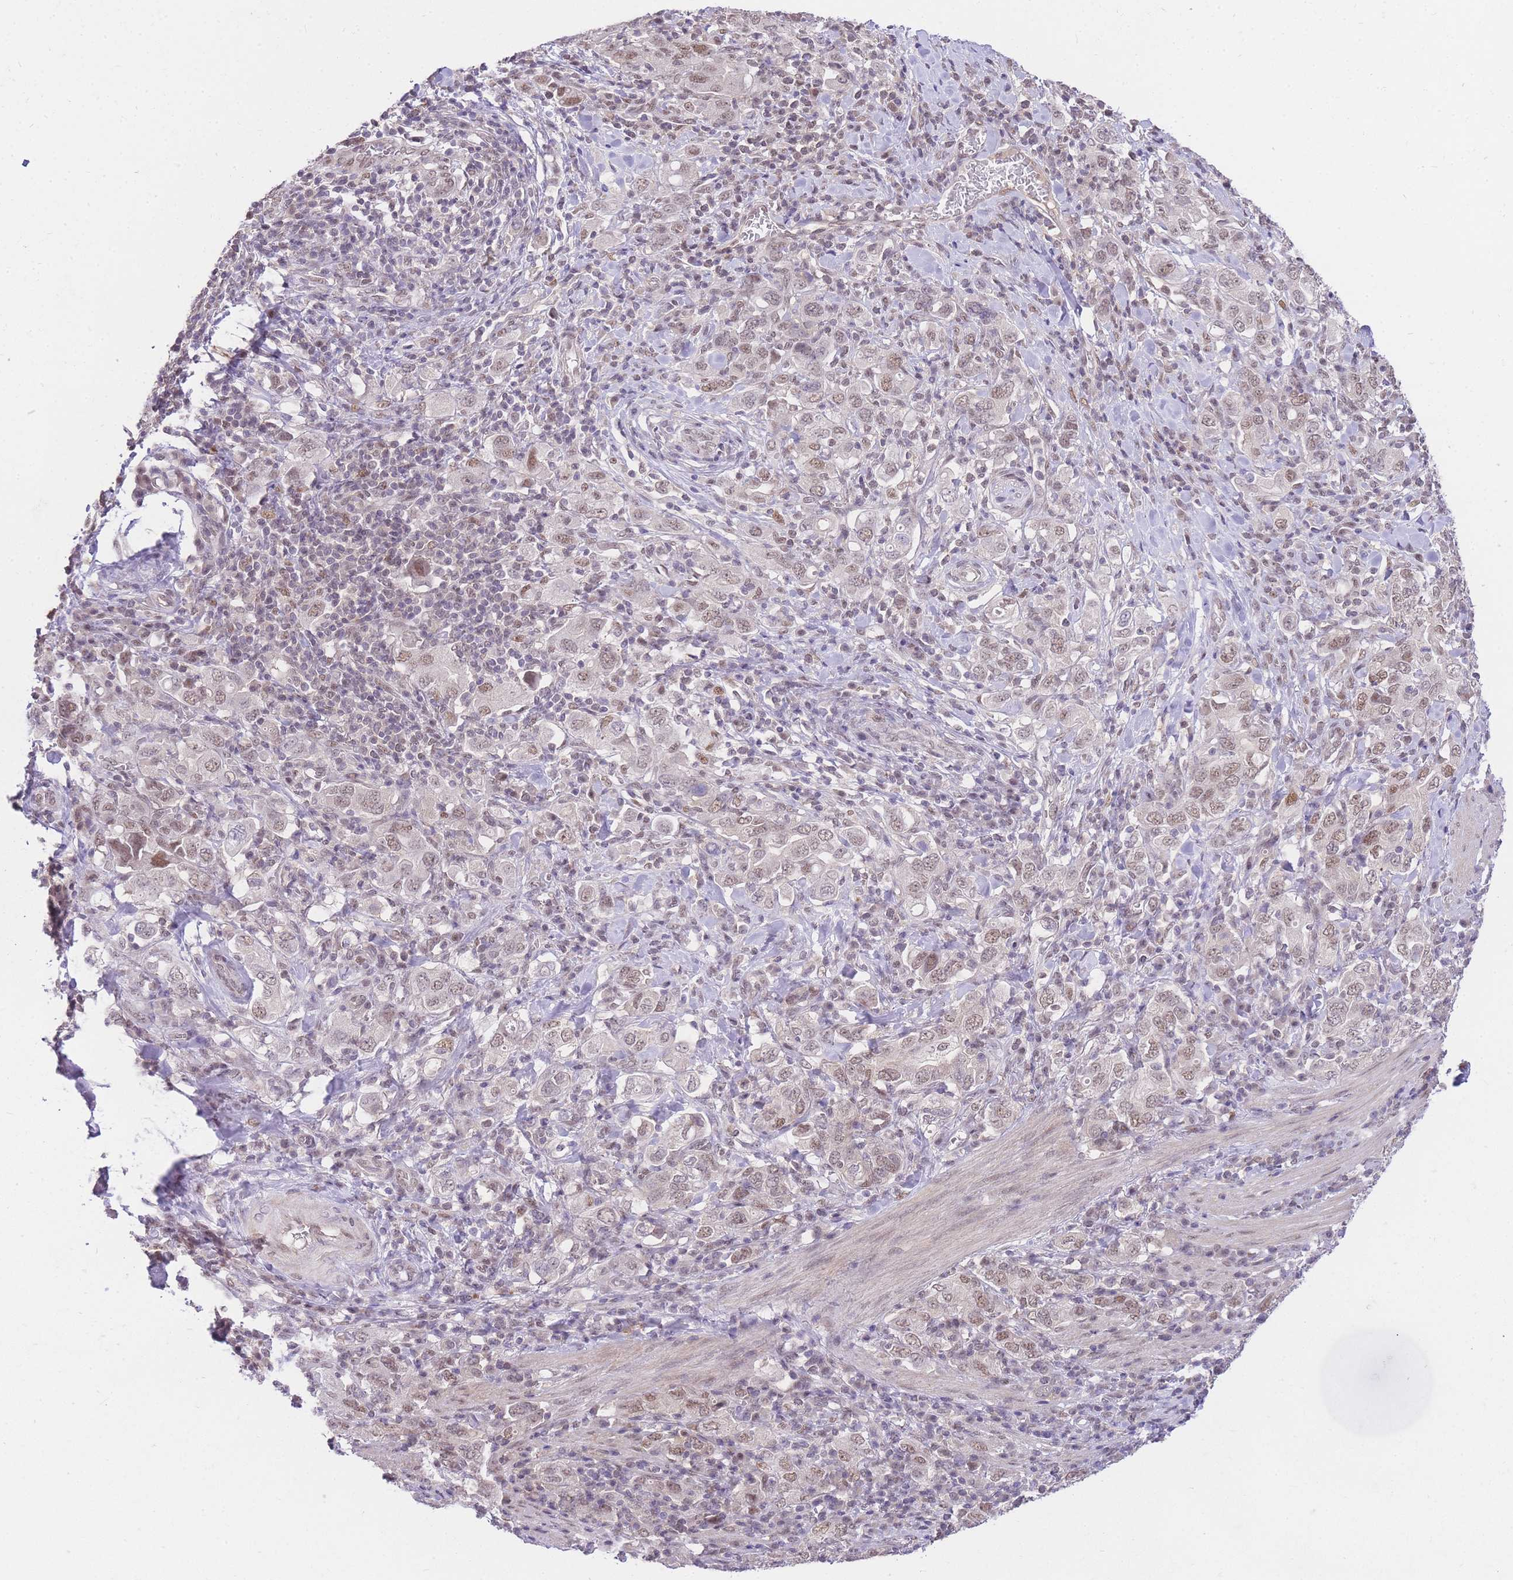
{"staining": {"intensity": "moderate", "quantity": "25%-75%", "location": "nuclear"}, "tissue": "stomach cancer", "cell_type": "Tumor cells", "image_type": "cancer", "snomed": [{"axis": "morphology", "description": "Adenocarcinoma, NOS"}, {"axis": "topography", "description": "Stomach, upper"}, {"axis": "topography", "description": "Stomach"}], "caption": "Stomach cancer stained for a protein (brown) displays moderate nuclear positive expression in approximately 25%-75% of tumor cells.", "gene": "UBXN7", "patient": {"sex": "male", "age": 62}}